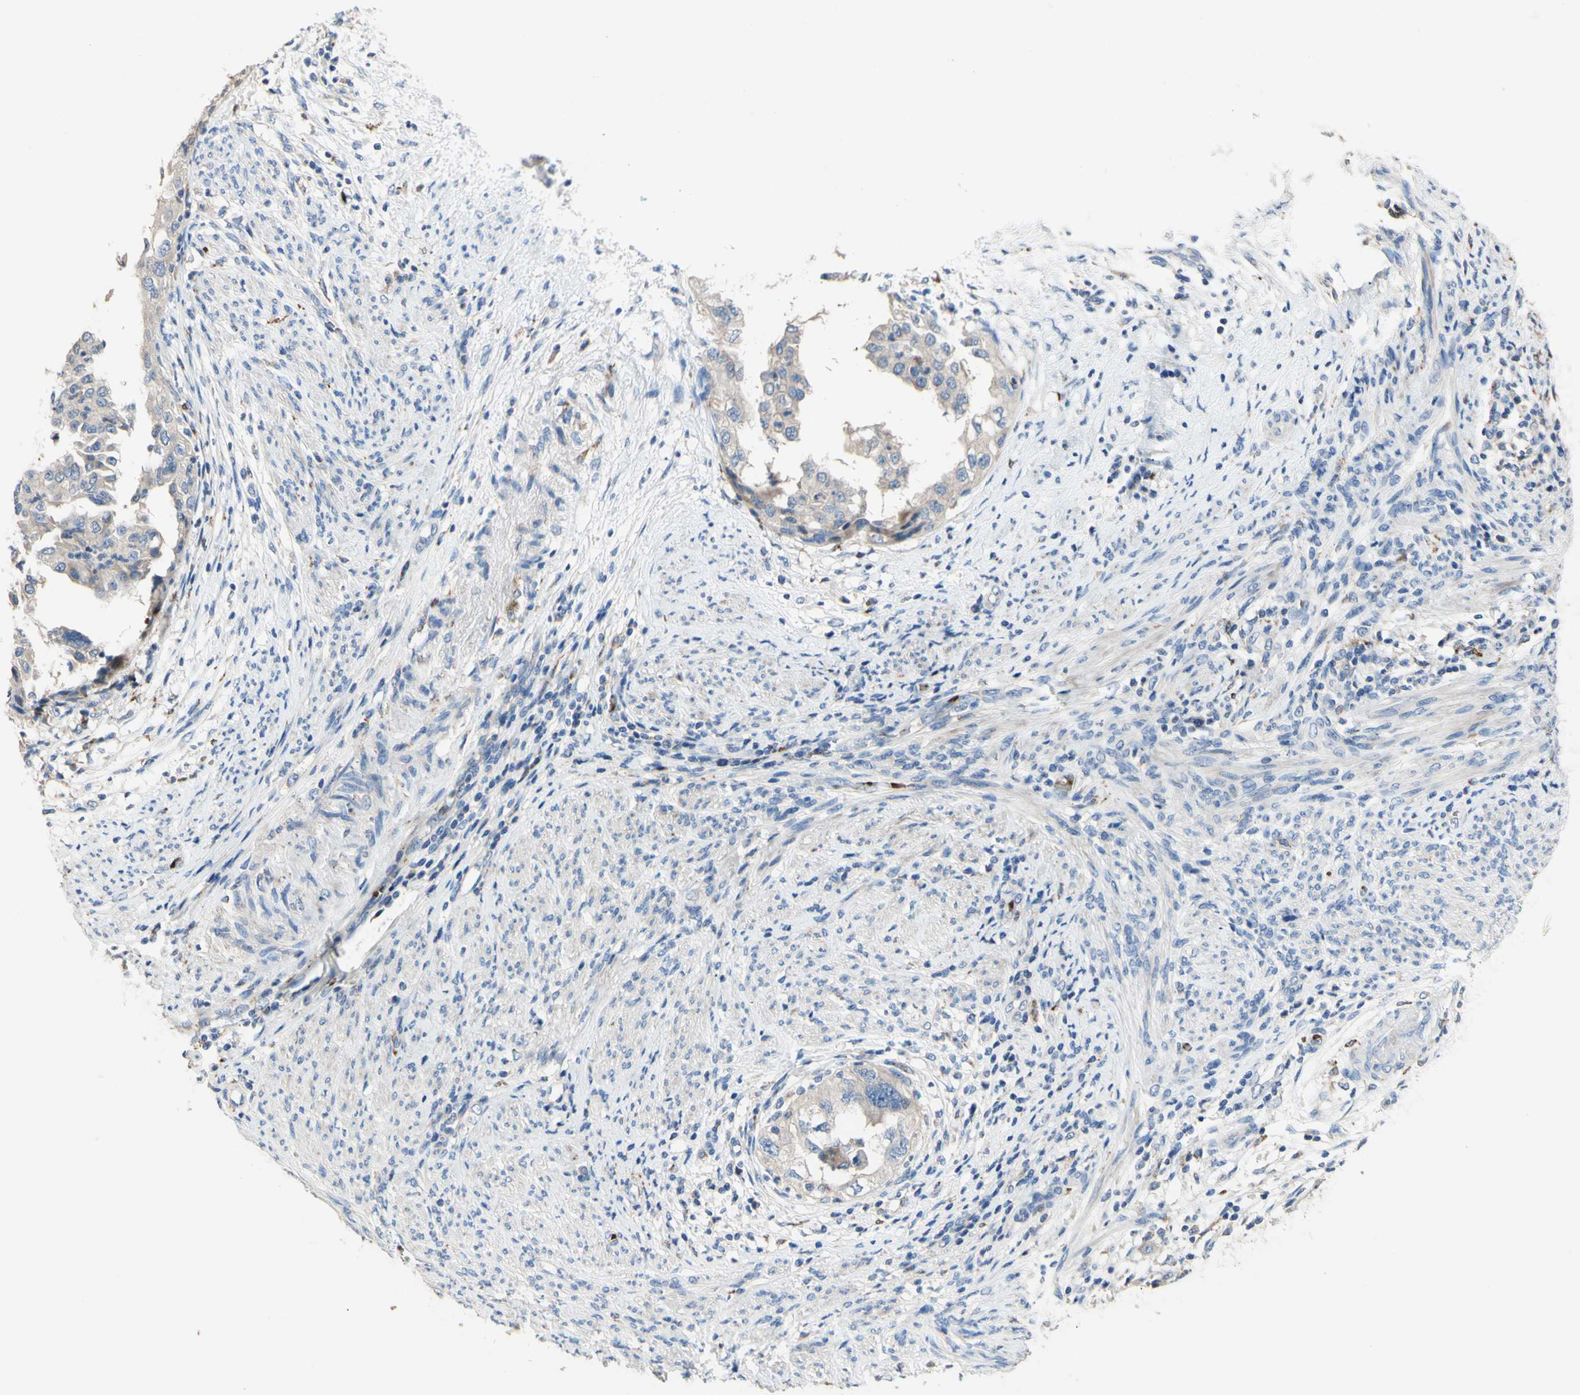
{"staining": {"intensity": "weak", "quantity": "25%-75%", "location": "cytoplasmic/membranous"}, "tissue": "endometrial cancer", "cell_type": "Tumor cells", "image_type": "cancer", "snomed": [{"axis": "morphology", "description": "Adenocarcinoma, NOS"}, {"axis": "topography", "description": "Endometrium"}], "caption": "Human endometrial adenocarcinoma stained with a protein marker demonstrates weak staining in tumor cells.", "gene": "CDON", "patient": {"sex": "female", "age": 85}}